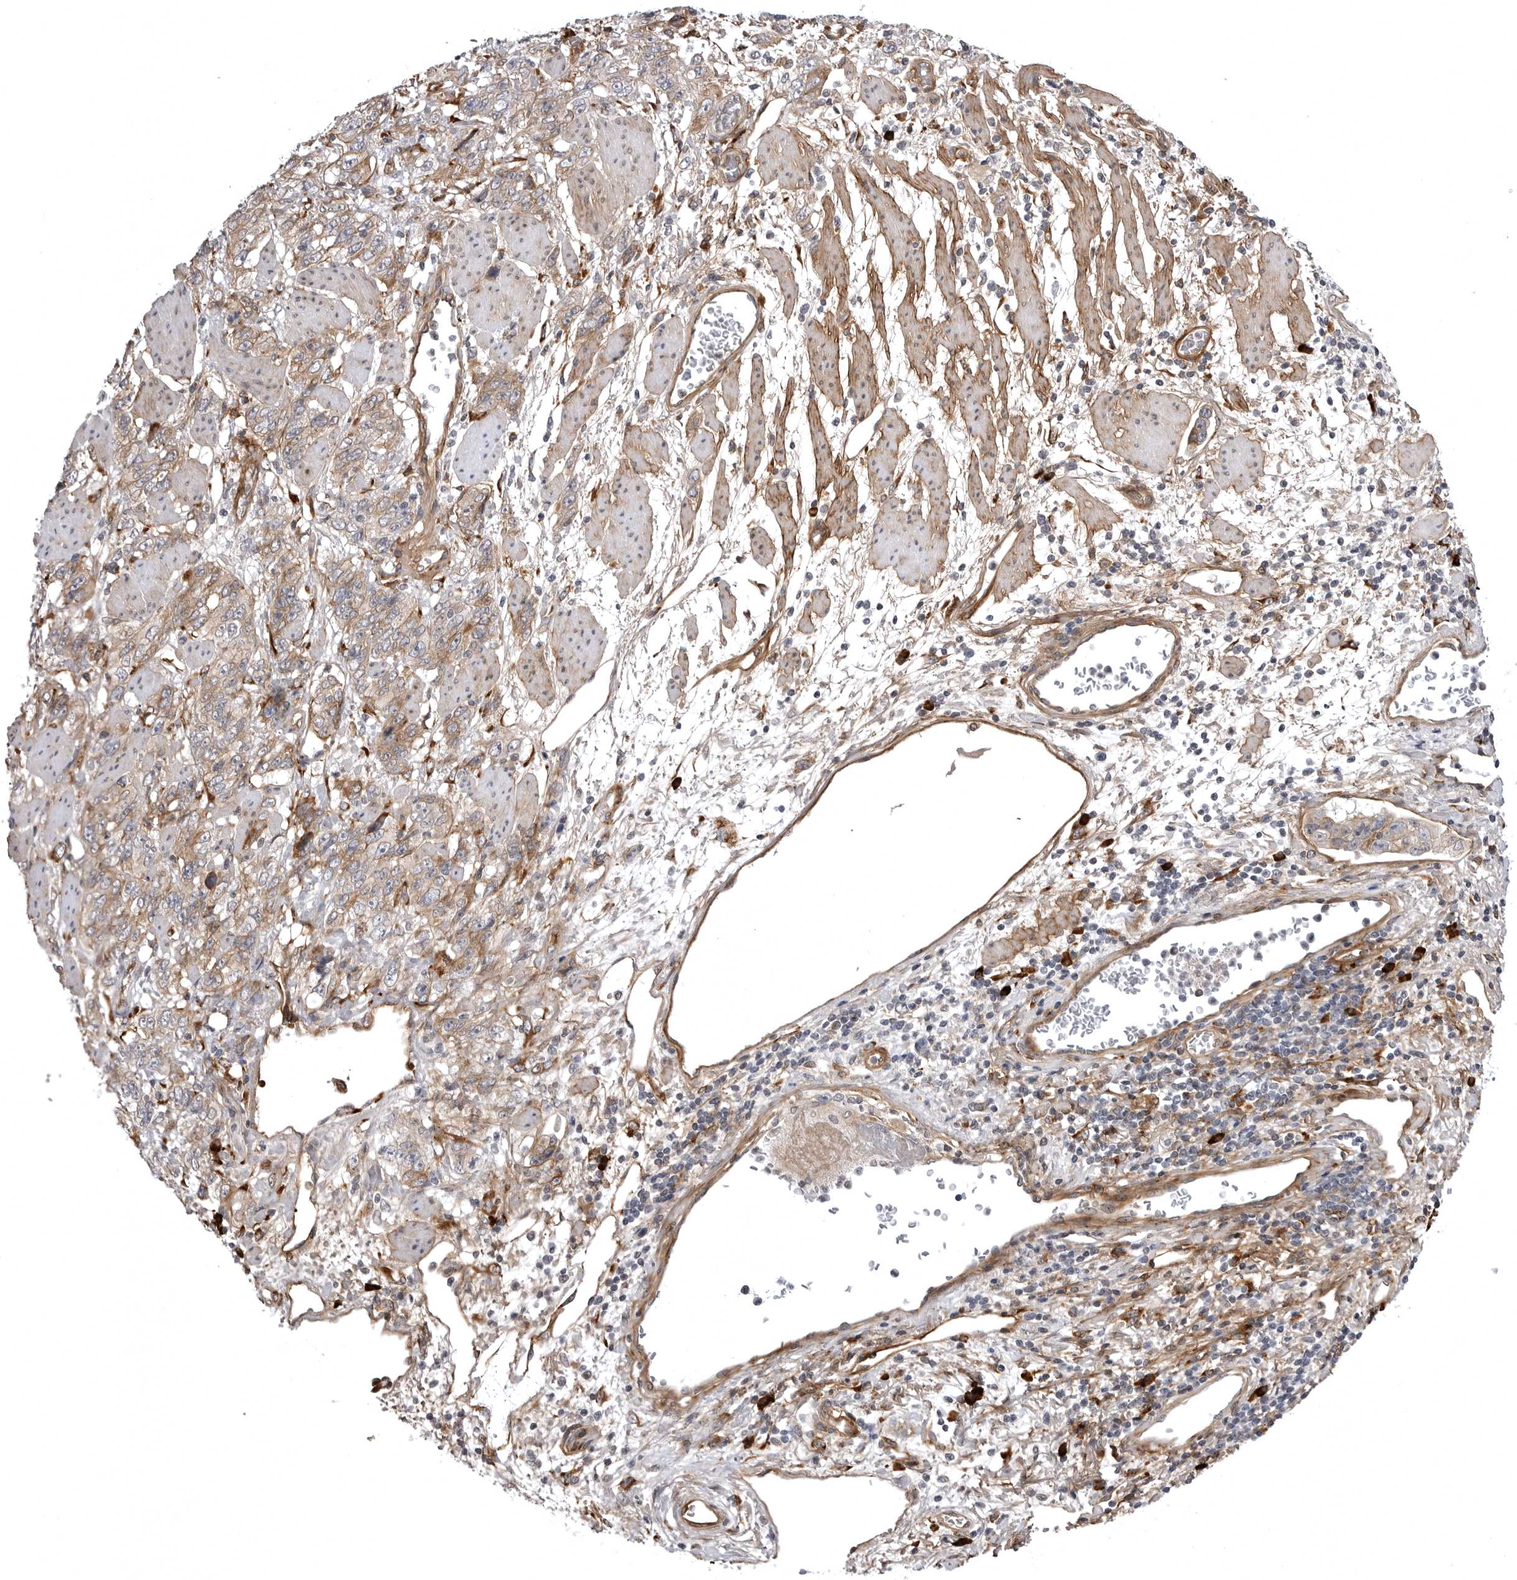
{"staining": {"intensity": "weak", "quantity": "25%-75%", "location": "cytoplasmic/membranous"}, "tissue": "stomach cancer", "cell_type": "Tumor cells", "image_type": "cancer", "snomed": [{"axis": "morphology", "description": "Adenocarcinoma, NOS"}, {"axis": "topography", "description": "Stomach"}], "caption": "Protein staining of stomach adenocarcinoma tissue demonstrates weak cytoplasmic/membranous staining in about 25%-75% of tumor cells.", "gene": "ARL5A", "patient": {"sex": "male", "age": 48}}